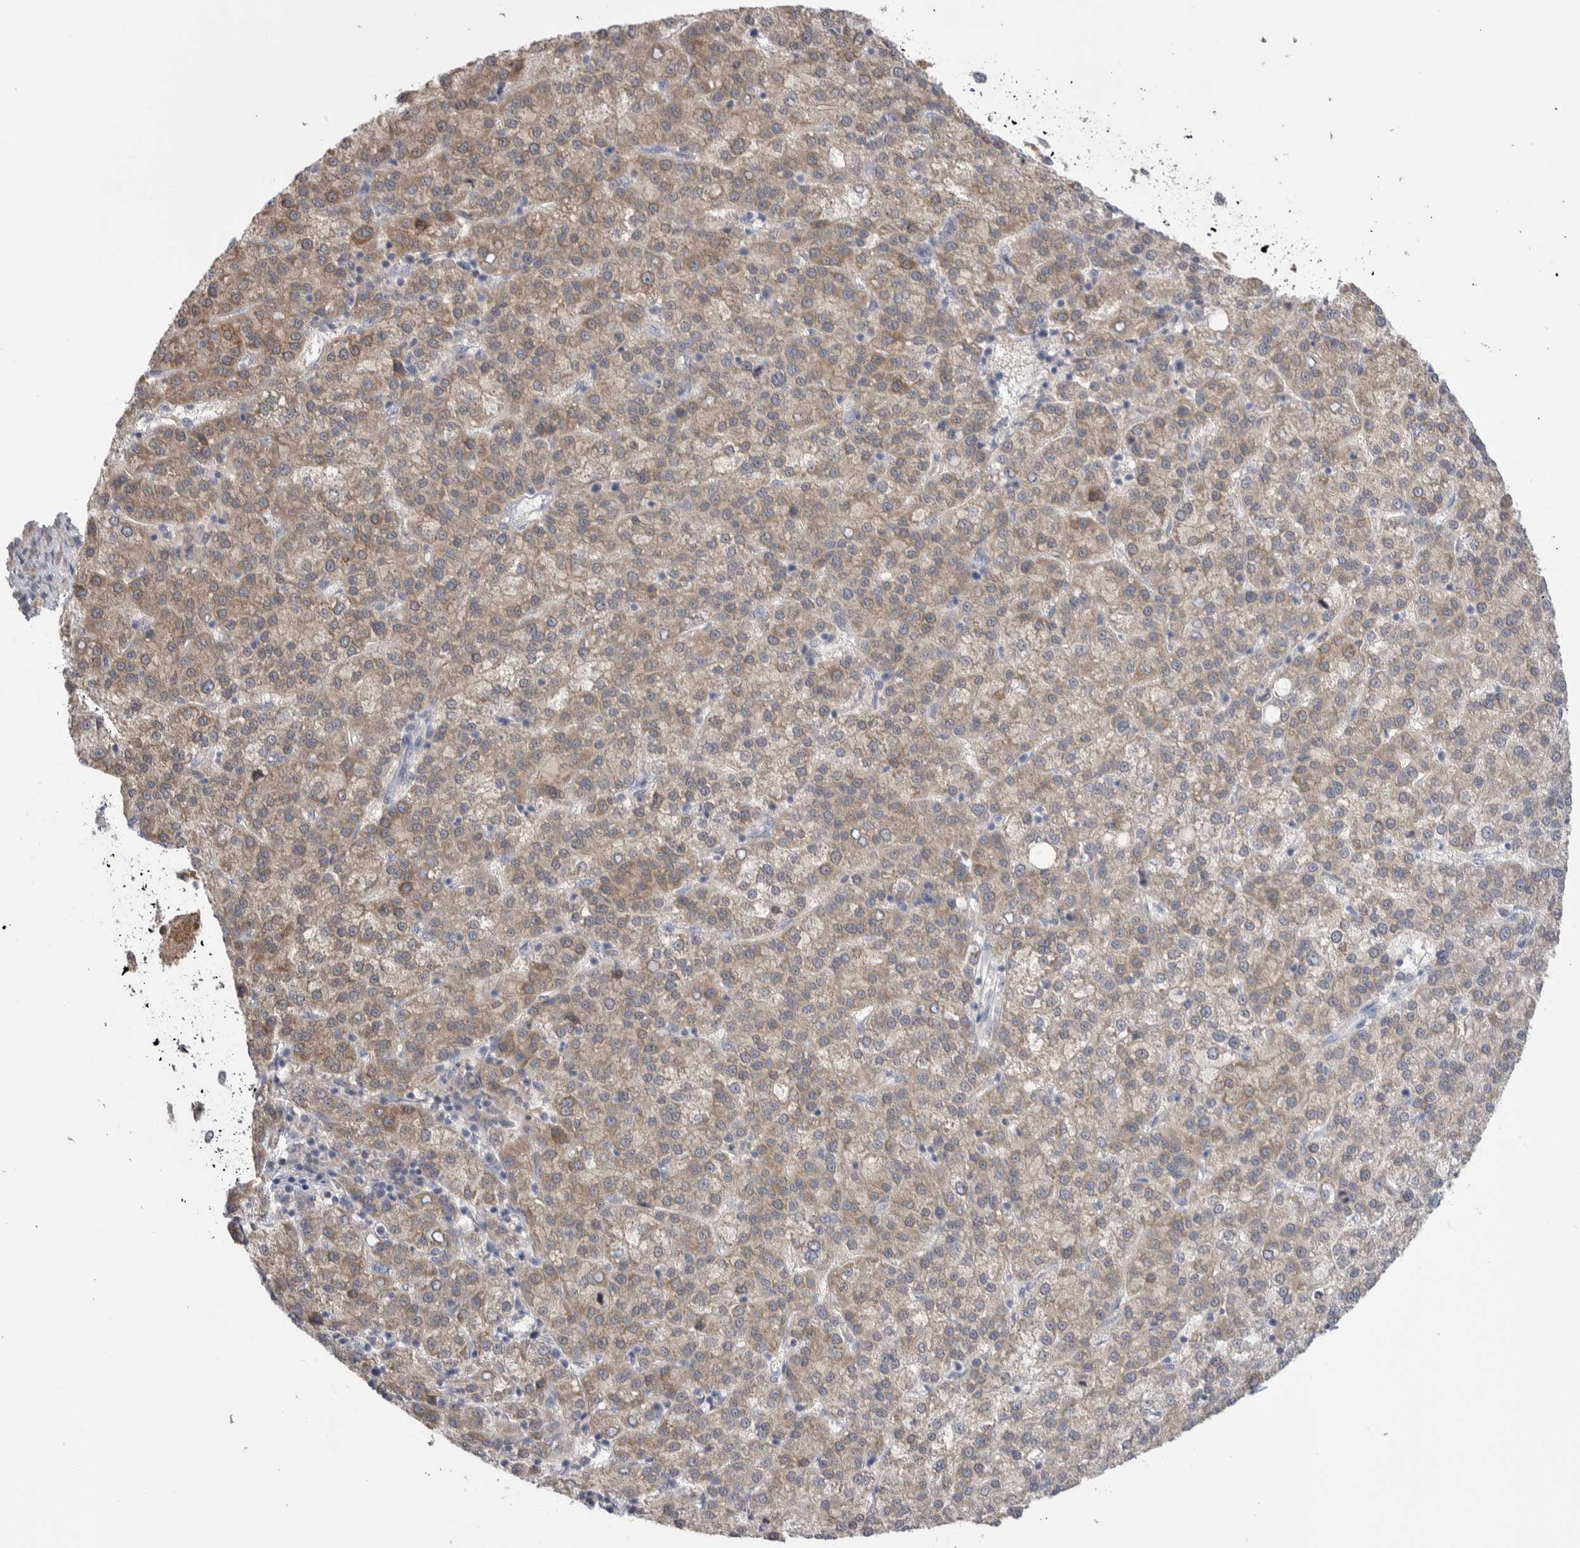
{"staining": {"intensity": "weak", "quantity": ">75%", "location": "cytoplasmic/membranous"}, "tissue": "liver cancer", "cell_type": "Tumor cells", "image_type": "cancer", "snomed": [{"axis": "morphology", "description": "Carcinoma, Hepatocellular, NOS"}, {"axis": "topography", "description": "Liver"}], "caption": "Immunohistochemical staining of liver cancer displays weak cytoplasmic/membranous protein staining in approximately >75% of tumor cells.", "gene": "HTATIP2", "patient": {"sex": "female", "age": 58}}